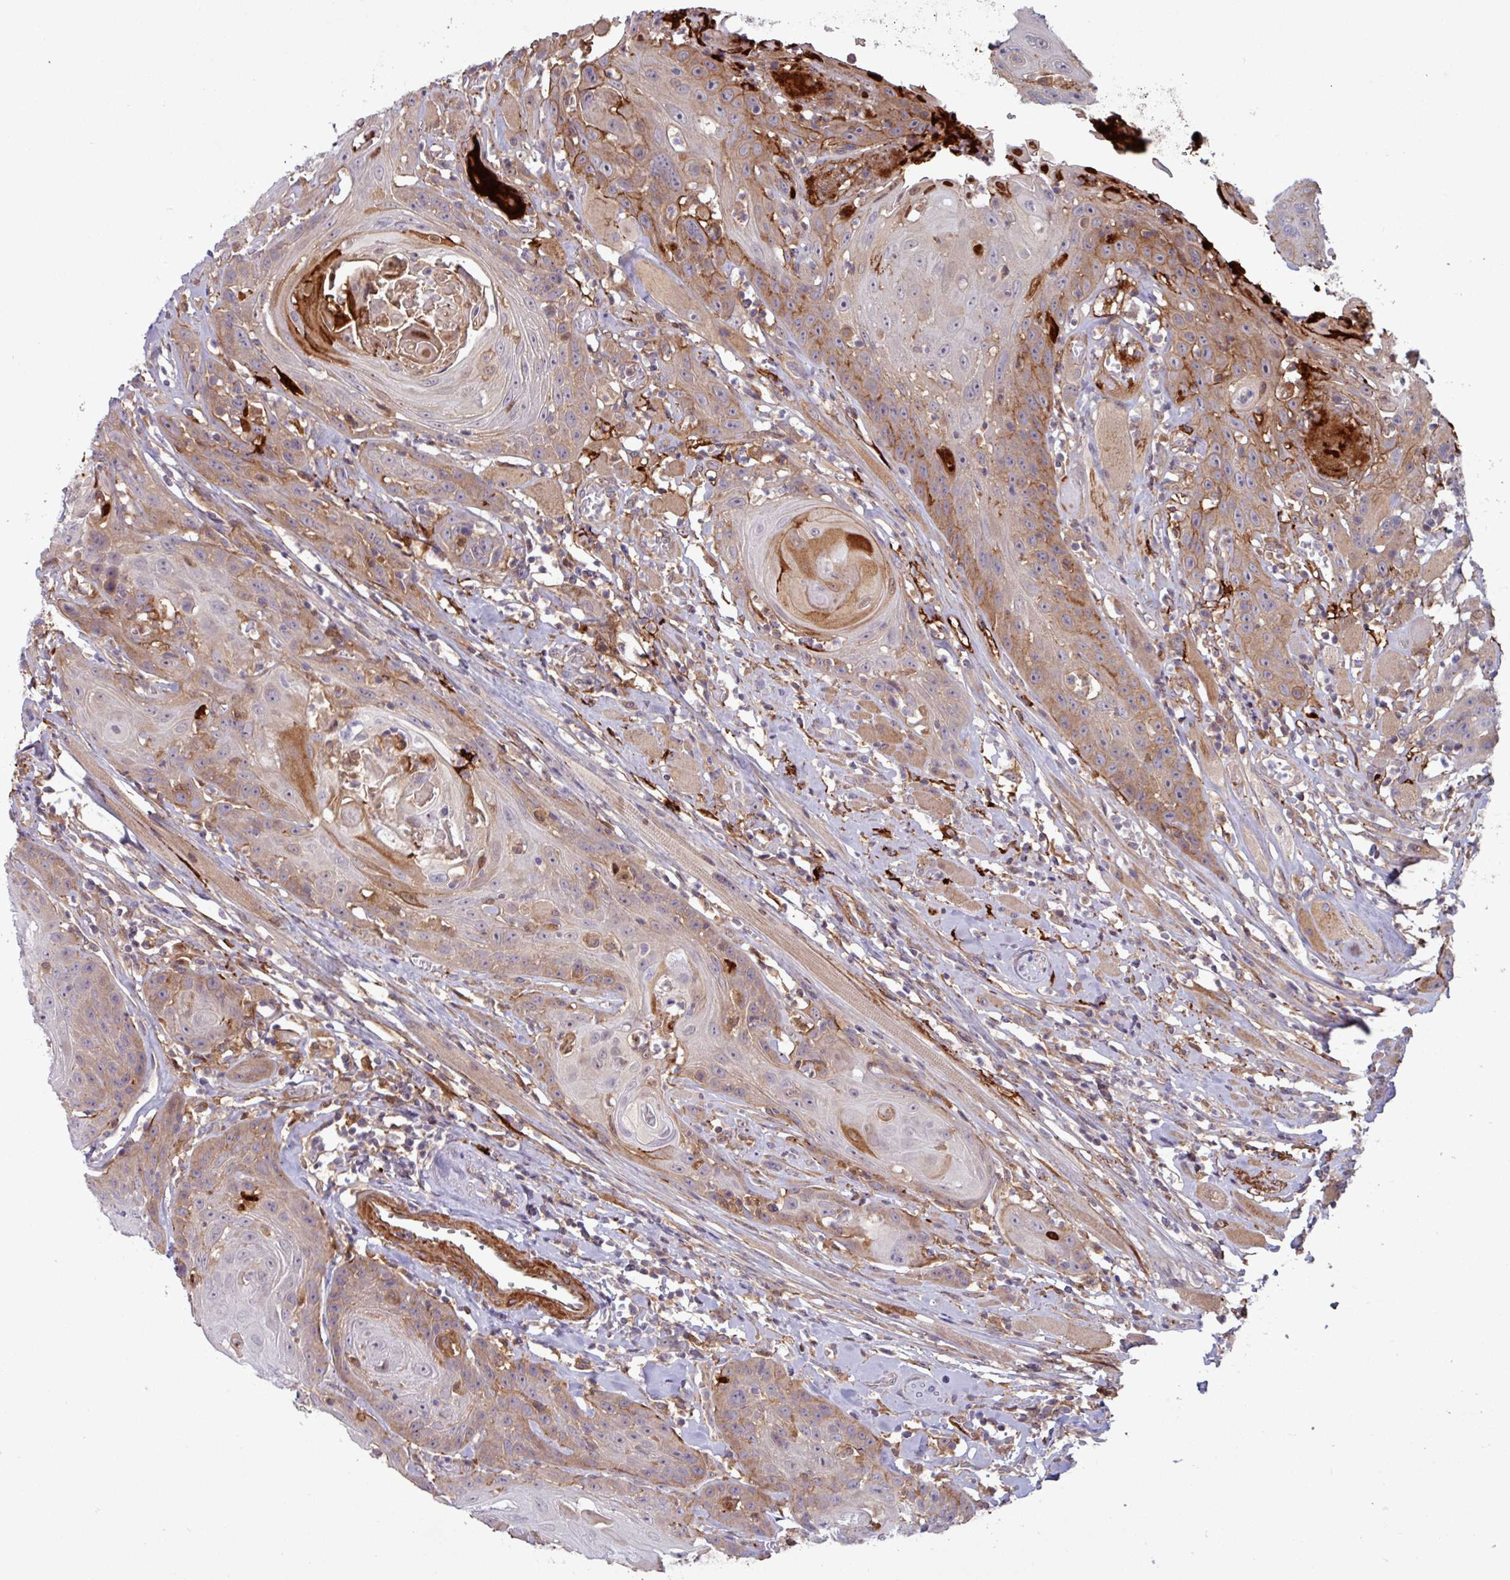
{"staining": {"intensity": "moderate", "quantity": "25%-75%", "location": "cytoplasmic/membranous"}, "tissue": "head and neck cancer", "cell_type": "Tumor cells", "image_type": "cancer", "snomed": [{"axis": "morphology", "description": "Squamous cell carcinoma, NOS"}, {"axis": "topography", "description": "Head-Neck"}], "caption": "Squamous cell carcinoma (head and neck) was stained to show a protein in brown. There is medium levels of moderate cytoplasmic/membranous expression in approximately 25%-75% of tumor cells. (DAB IHC with brightfield microscopy, high magnification).", "gene": "PCED1A", "patient": {"sex": "female", "age": 59}}